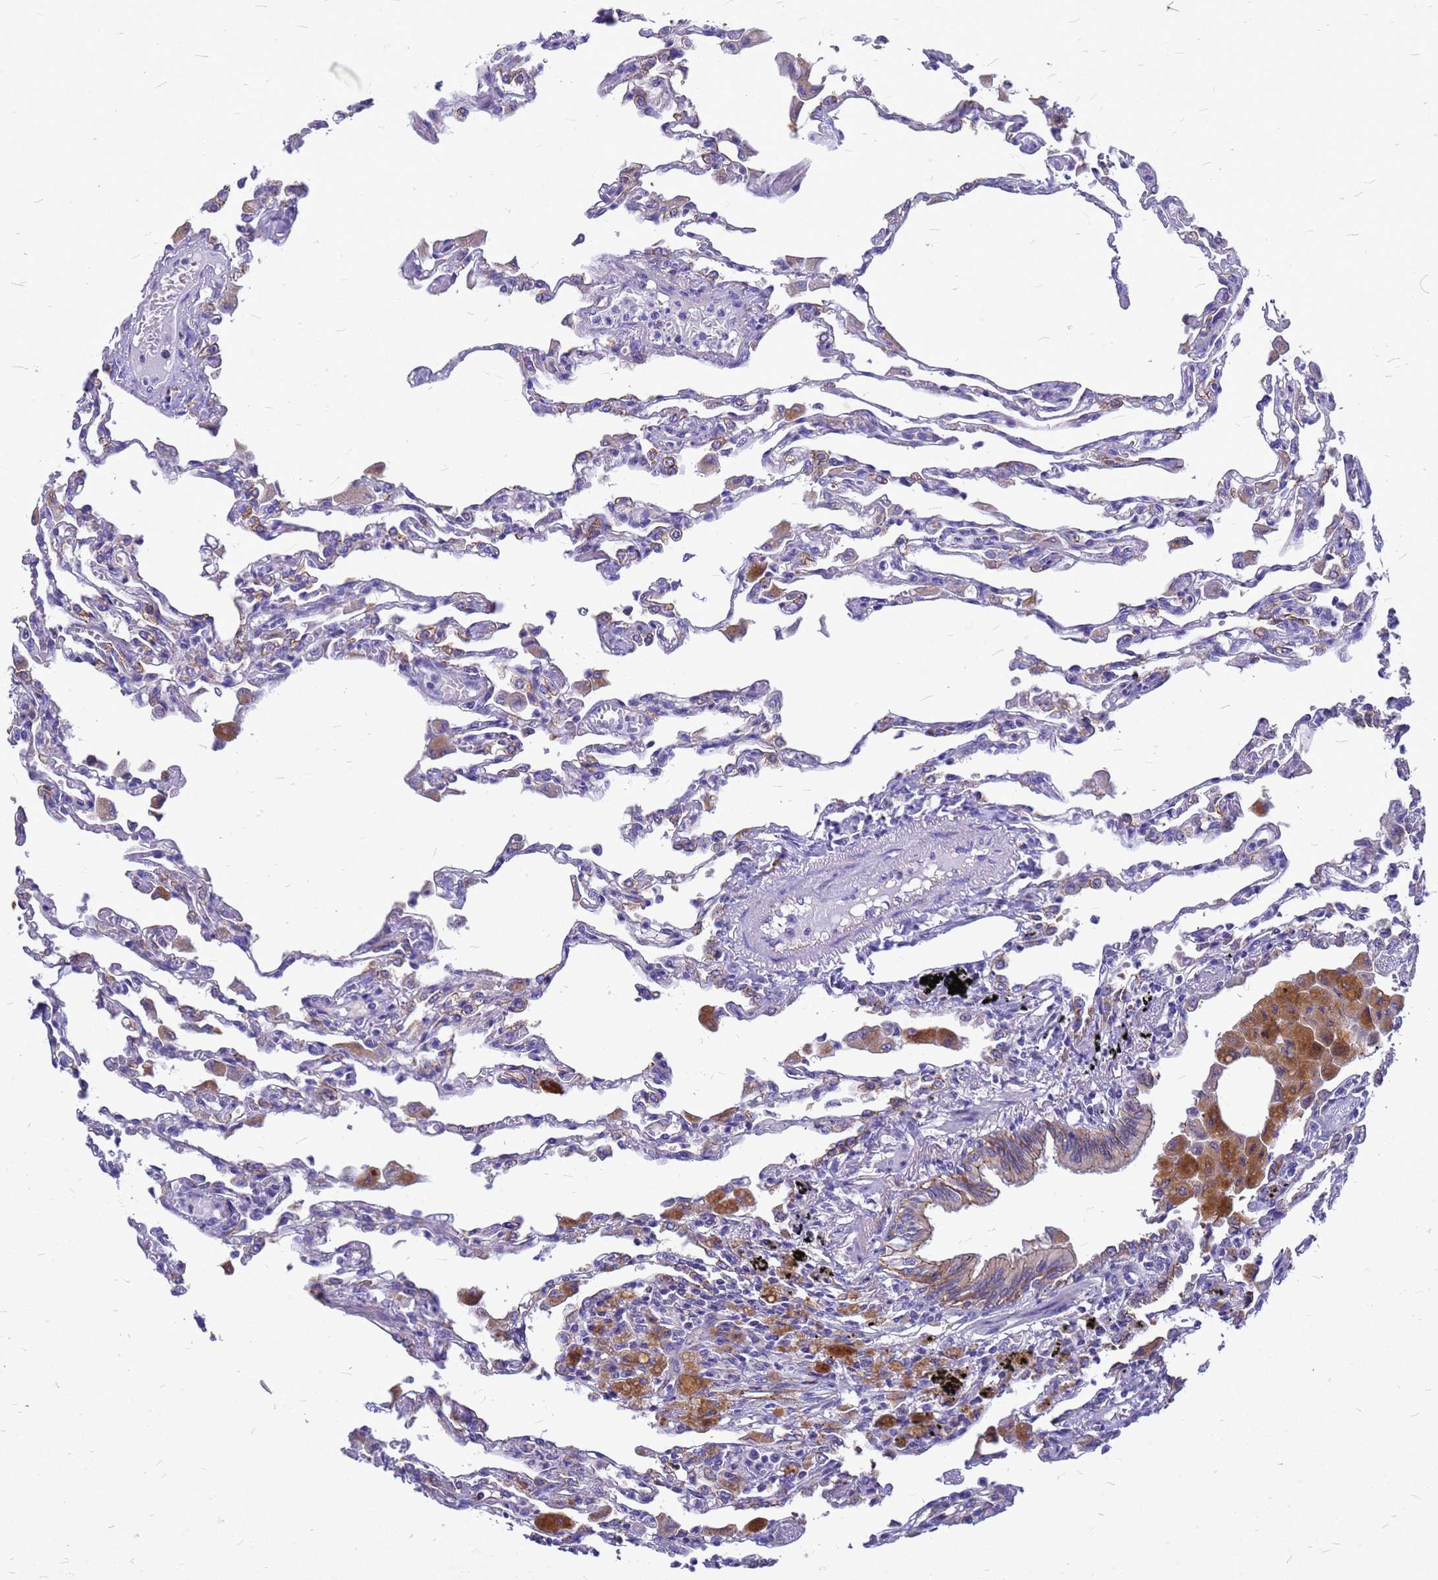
{"staining": {"intensity": "moderate", "quantity": "<25%", "location": "cytoplasmic/membranous"}, "tissue": "lung", "cell_type": "Alveolar cells", "image_type": "normal", "snomed": [{"axis": "morphology", "description": "Normal tissue, NOS"}, {"axis": "topography", "description": "Bronchus"}, {"axis": "topography", "description": "Lung"}], "caption": "Brown immunohistochemical staining in benign human lung displays moderate cytoplasmic/membranous positivity in approximately <25% of alveolar cells. Using DAB (brown) and hematoxylin (blue) stains, captured at high magnification using brightfield microscopy.", "gene": "FBXW5", "patient": {"sex": "female", "age": 49}}